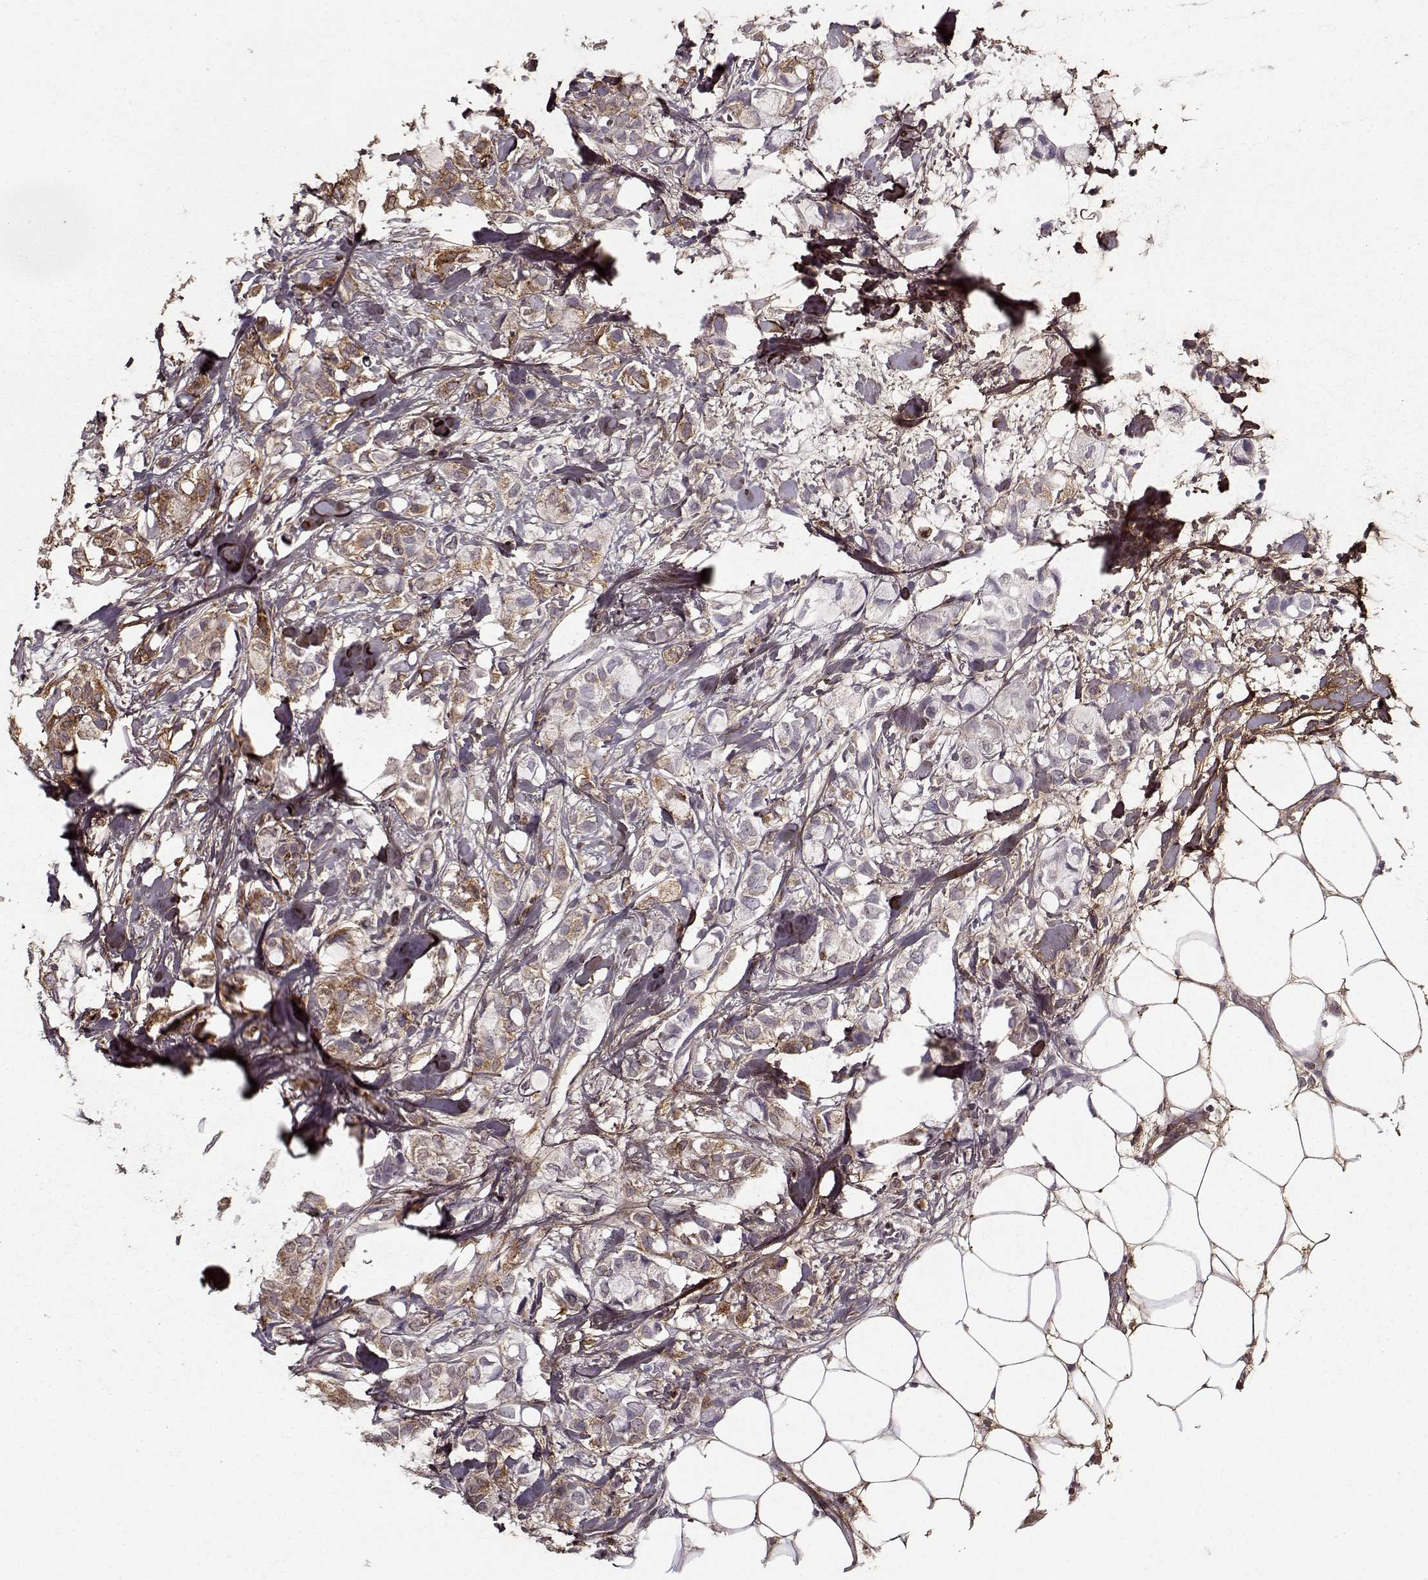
{"staining": {"intensity": "strong", "quantity": "<25%", "location": "cytoplasmic/membranous"}, "tissue": "breast cancer", "cell_type": "Tumor cells", "image_type": "cancer", "snomed": [{"axis": "morphology", "description": "Duct carcinoma"}, {"axis": "topography", "description": "Breast"}], "caption": "The image reveals a brown stain indicating the presence of a protein in the cytoplasmic/membranous of tumor cells in infiltrating ductal carcinoma (breast).", "gene": "LUM", "patient": {"sex": "female", "age": 85}}